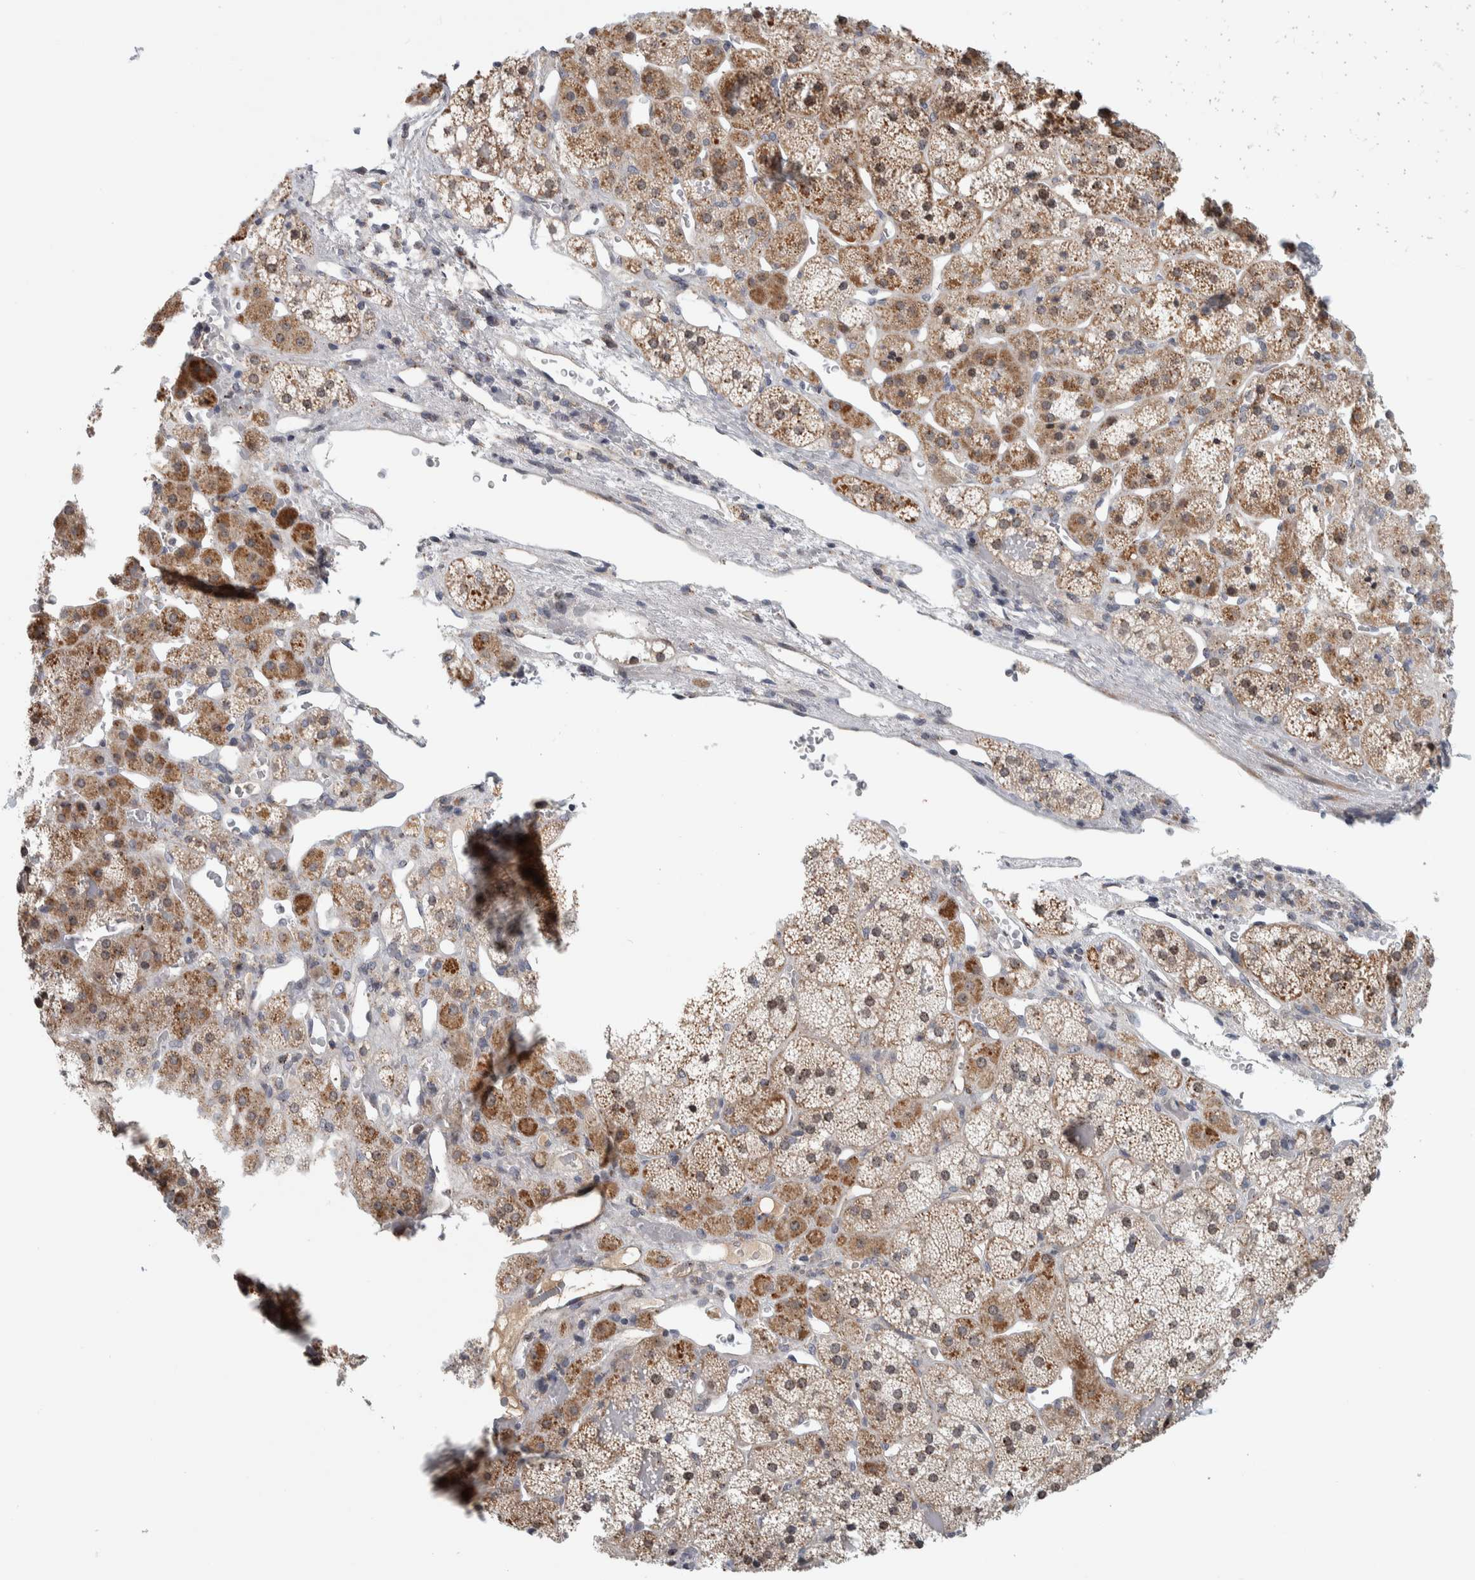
{"staining": {"intensity": "moderate", "quantity": ">75%", "location": "cytoplasmic/membranous"}, "tissue": "adrenal gland", "cell_type": "Glandular cells", "image_type": "normal", "snomed": [{"axis": "morphology", "description": "Normal tissue, NOS"}, {"axis": "topography", "description": "Adrenal gland"}], "caption": "Protein expression analysis of normal adrenal gland demonstrates moderate cytoplasmic/membranous expression in approximately >75% of glandular cells. Immunohistochemistry (ihc) stains the protein of interest in brown and the nuclei are stained blue.", "gene": "MSL1", "patient": {"sex": "female", "age": 44}}